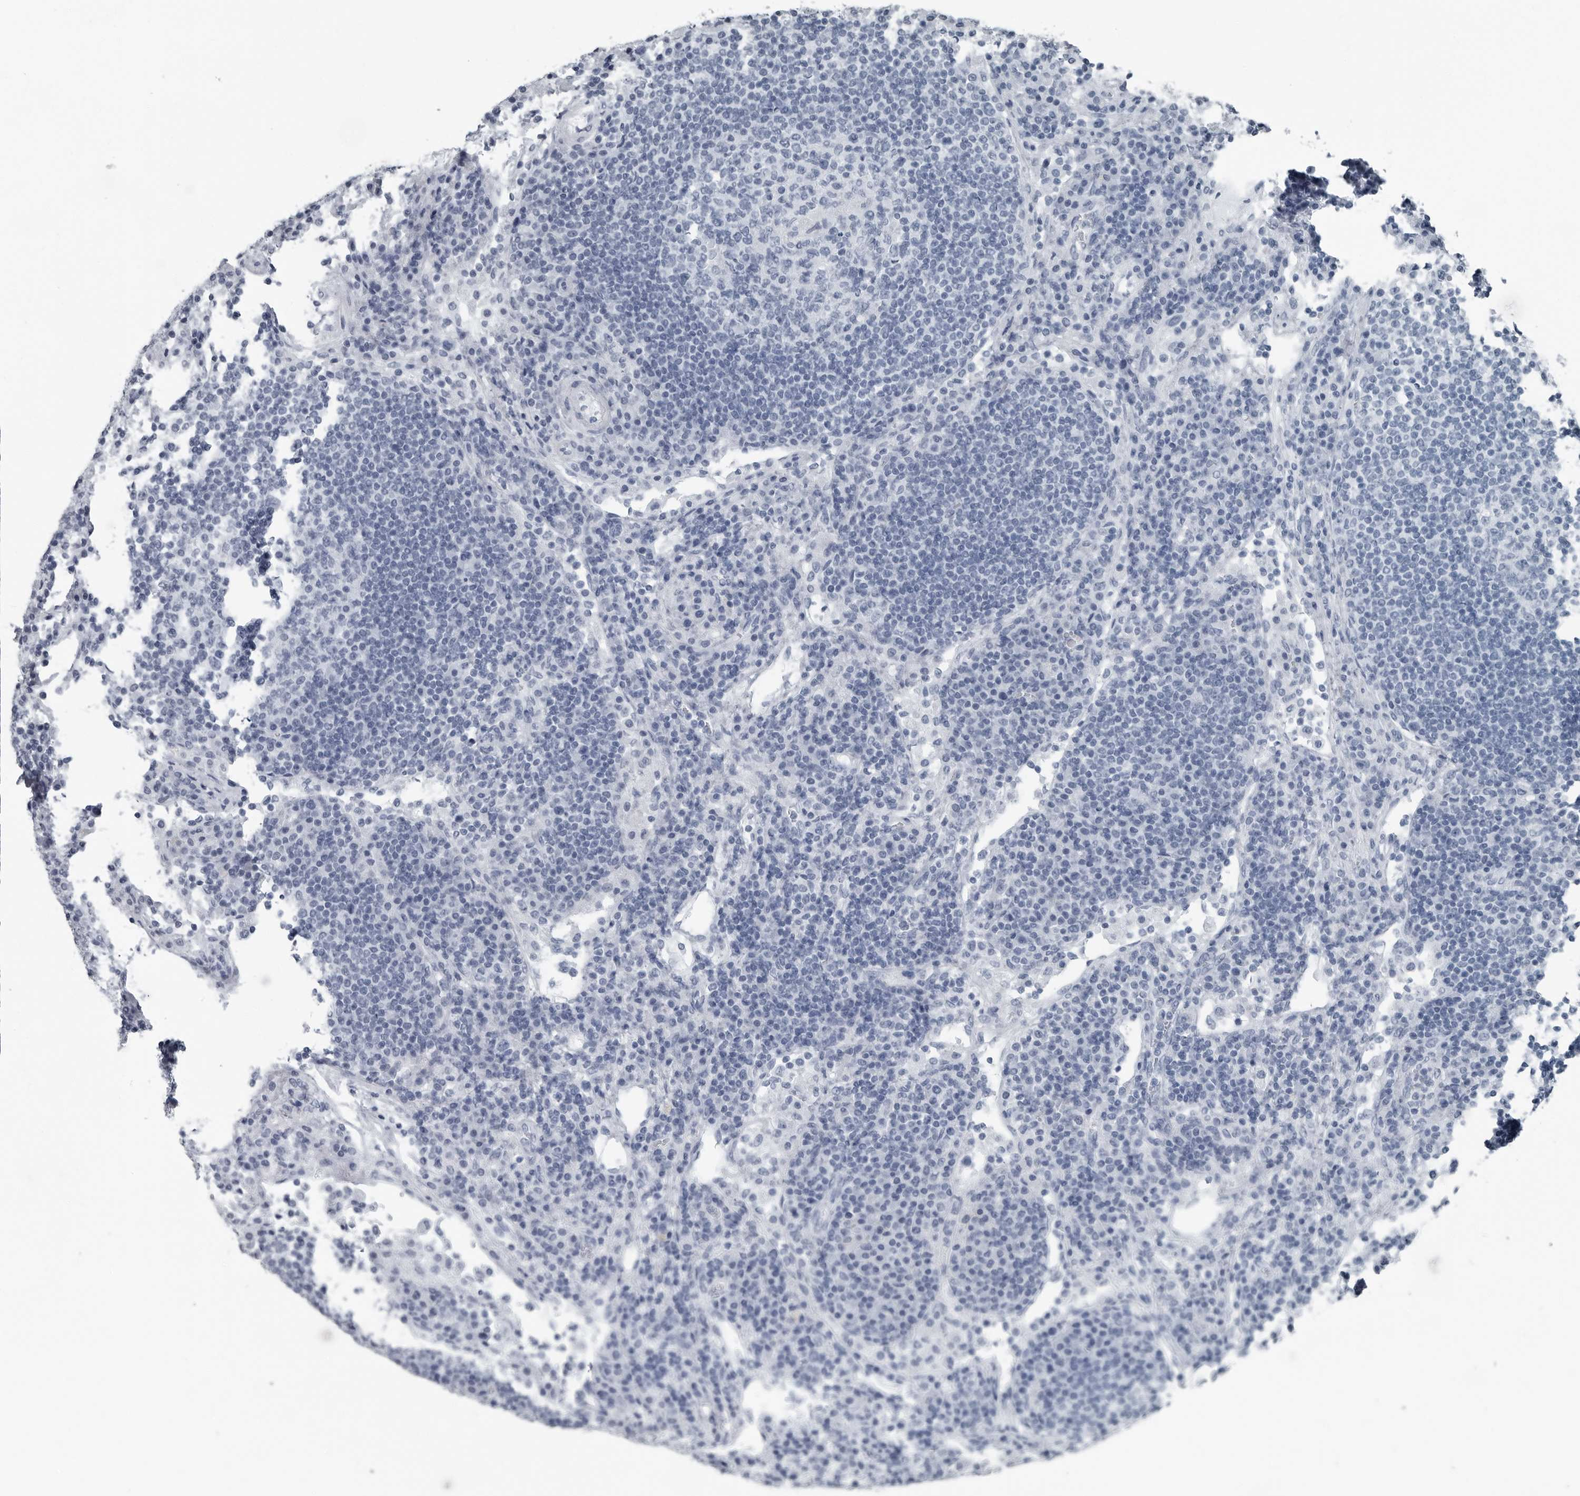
{"staining": {"intensity": "negative", "quantity": "none", "location": "none"}, "tissue": "lymph node", "cell_type": "Germinal center cells", "image_type": "normal", "snomed": [{"axis": "morphology", "description": "Normal tissue, NOS"}, {"axis": "topography", "description": "Lymph node"}], "caption": "This is an IHC histopathology image of benign human lymph node. There is no positivity in germinal center cells.", "gene": "PRSS1", "patient": {"sex": "female", "age": 53}}